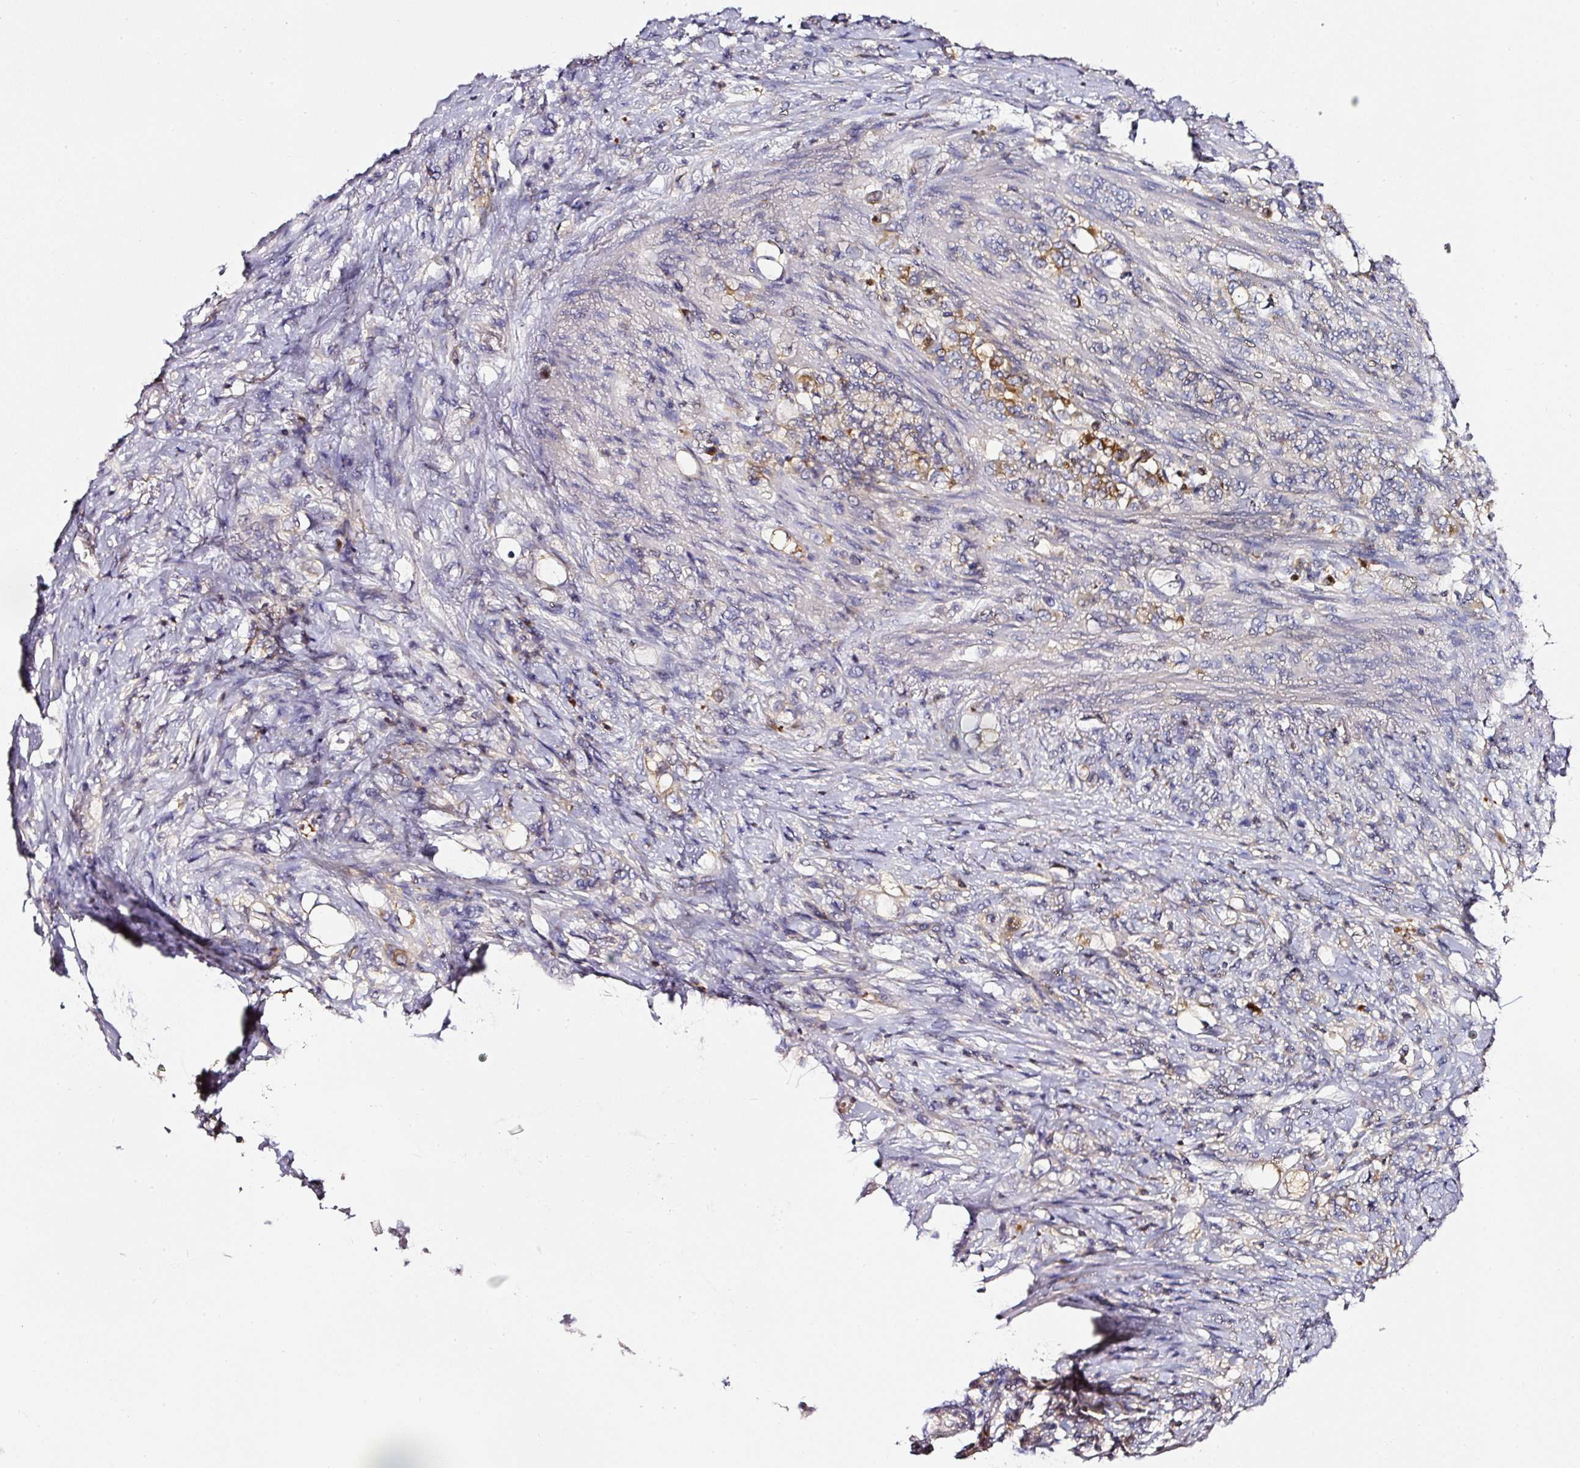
{"staining": {"intensity": "moderate", "quantity": "<25%", "location": "cytoplasmic/membranous"}, "tissue": "stomach cancer", "cell_type": "Tumor cells", "image_type": "cancer", "snomed": [{"axis": "morphology", "description": "Adenocarcinoma, NOS"}, {"axis": "topography", "description": "Stomach"}], "caption": "Adenocarcinoma (stomach) tissue displays moderate cytoplasmic/membranous positivity in approximately <25% of tumor cells, visualized by immunohistochemistry.", "gene": "CD47", "patient": {"sex": "female", "age": 79}}